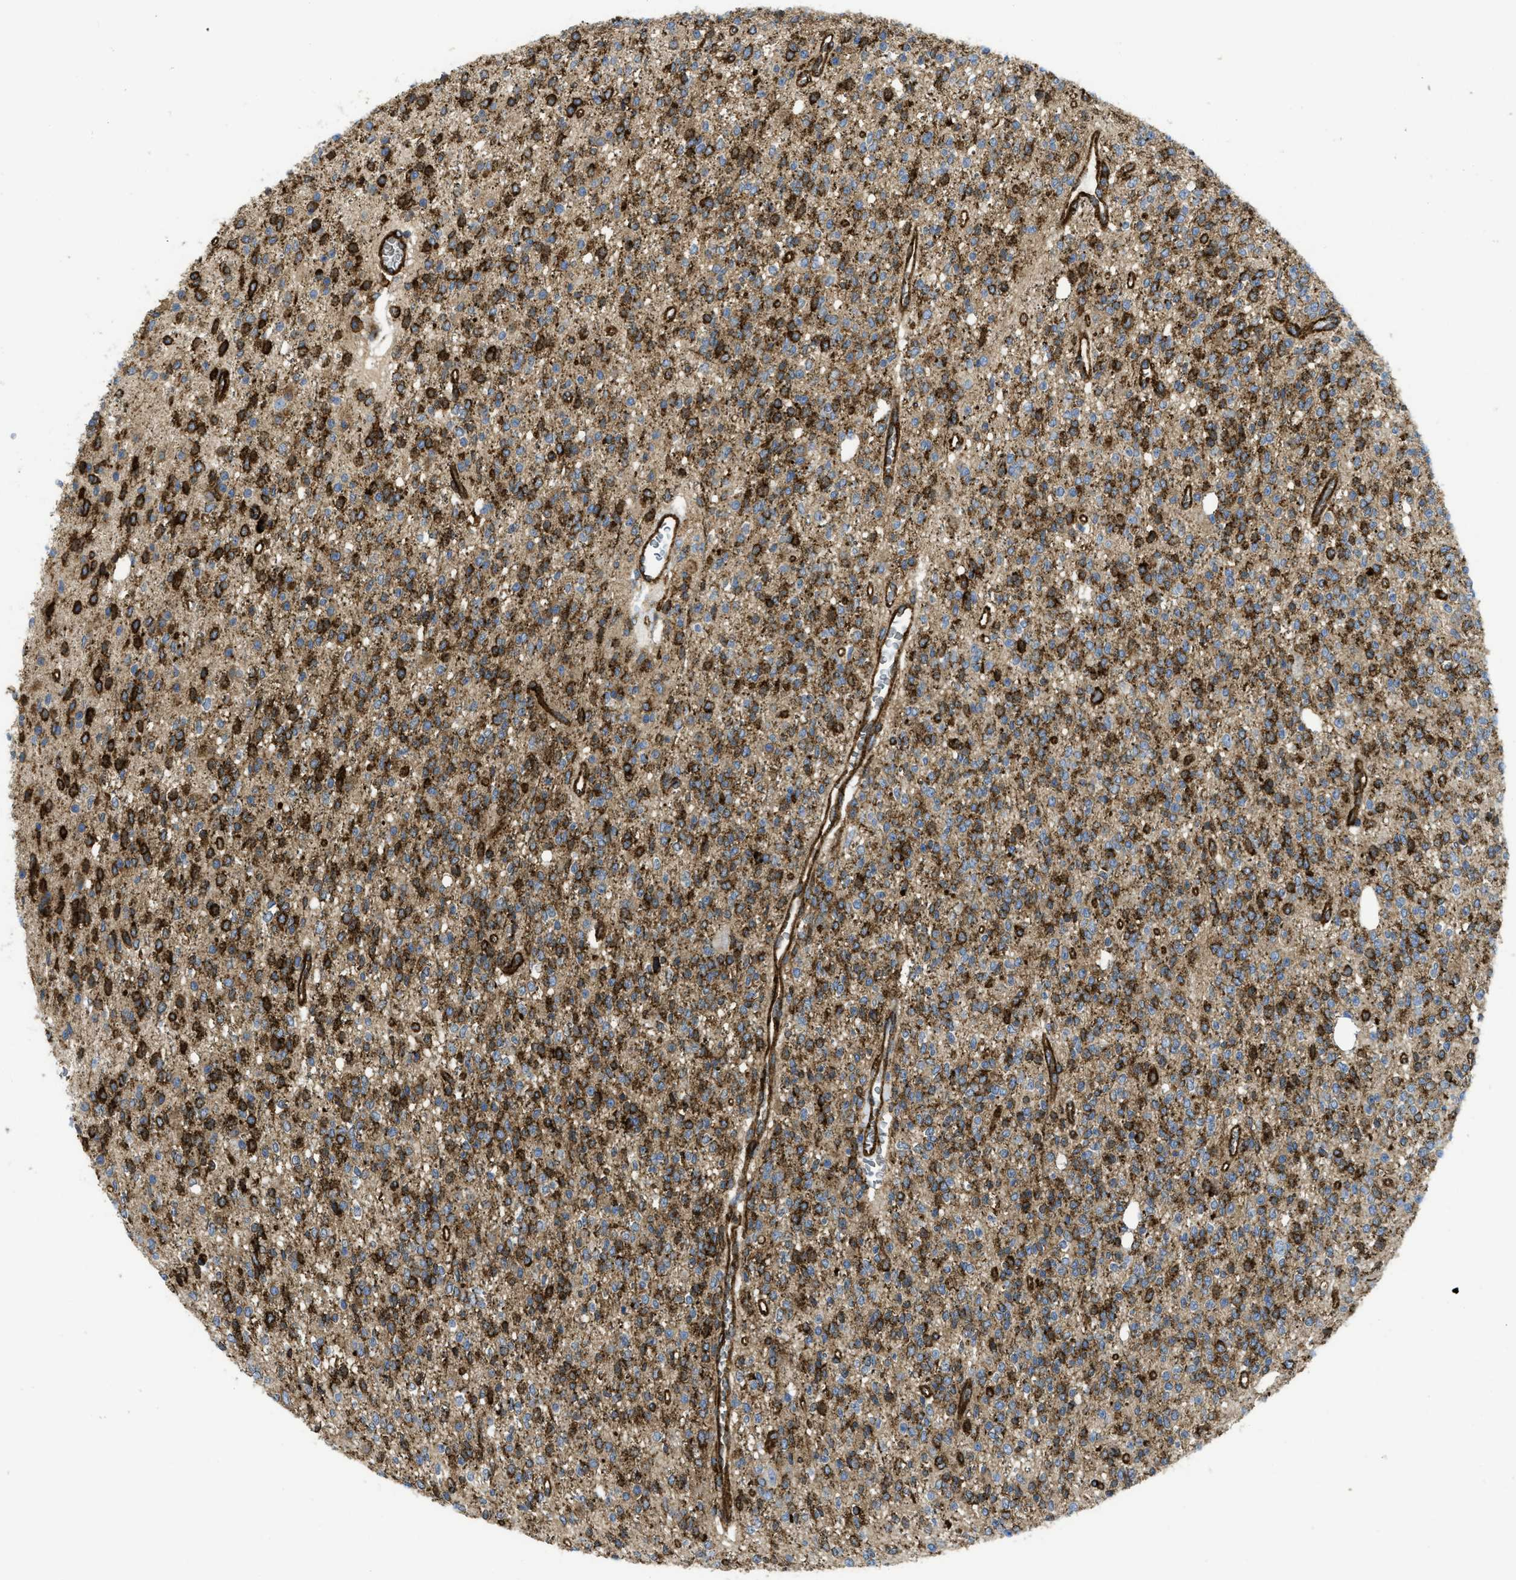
{"staining": {"intensity": "strong", "quantity": "25%-75%", "location": "cytoplasmic/membranous"}, "tissue": "glioma", "cell_type": "Tumor cells", "image_type": "cancer", "snomed": [{"axis": "morphology", "description": "Glioma, malignant, High grade"}, {"axis": "topography", "description": "Brain"}], "caption": "Glioma stained with a brown dye shows strong cytoplasmic/membranous positive positivity in approximately 25%-75% of tumor cells.", "gene": "HIP1", "patient": {"sex": "male", "age": 34}}